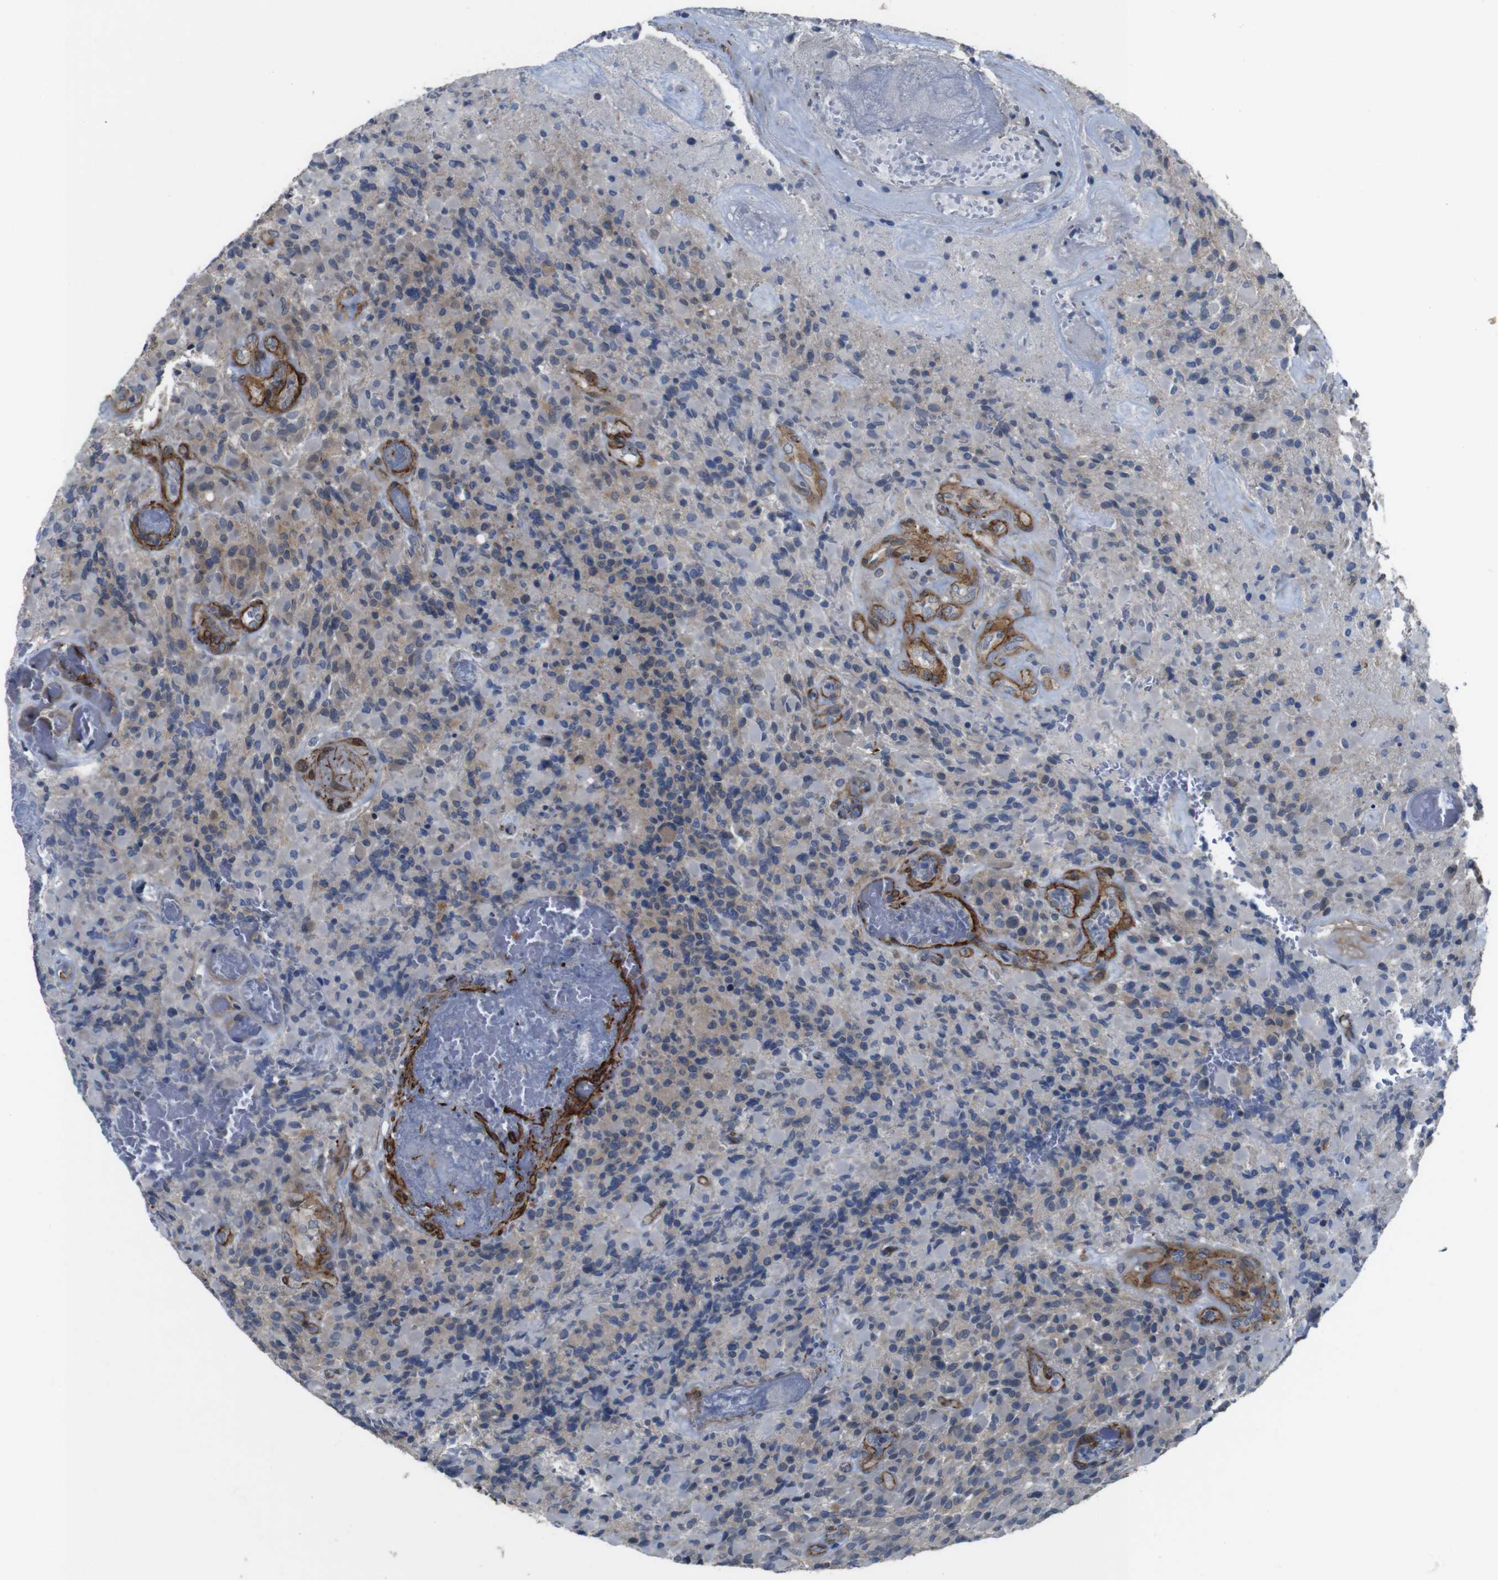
{"staining": {"intensity": "weak", "quantity": "25%-75%", "location": "none"}, "tissue": "glioma", "cell_type": "Tumor cells", "image_type": "cancer", "snomed": [{"axis": "morphology", "description": "Glioma, malignant, High grade"}, {"axis": "topography", "description": "Brain"}], "caption": "High-grade glioma (malignant) stained with a brown dye reveals weak None positive staining in about 25%-75% of tumor cells.", "gene": "GGT7", "patient": {"sex": "male", "age": 71}}